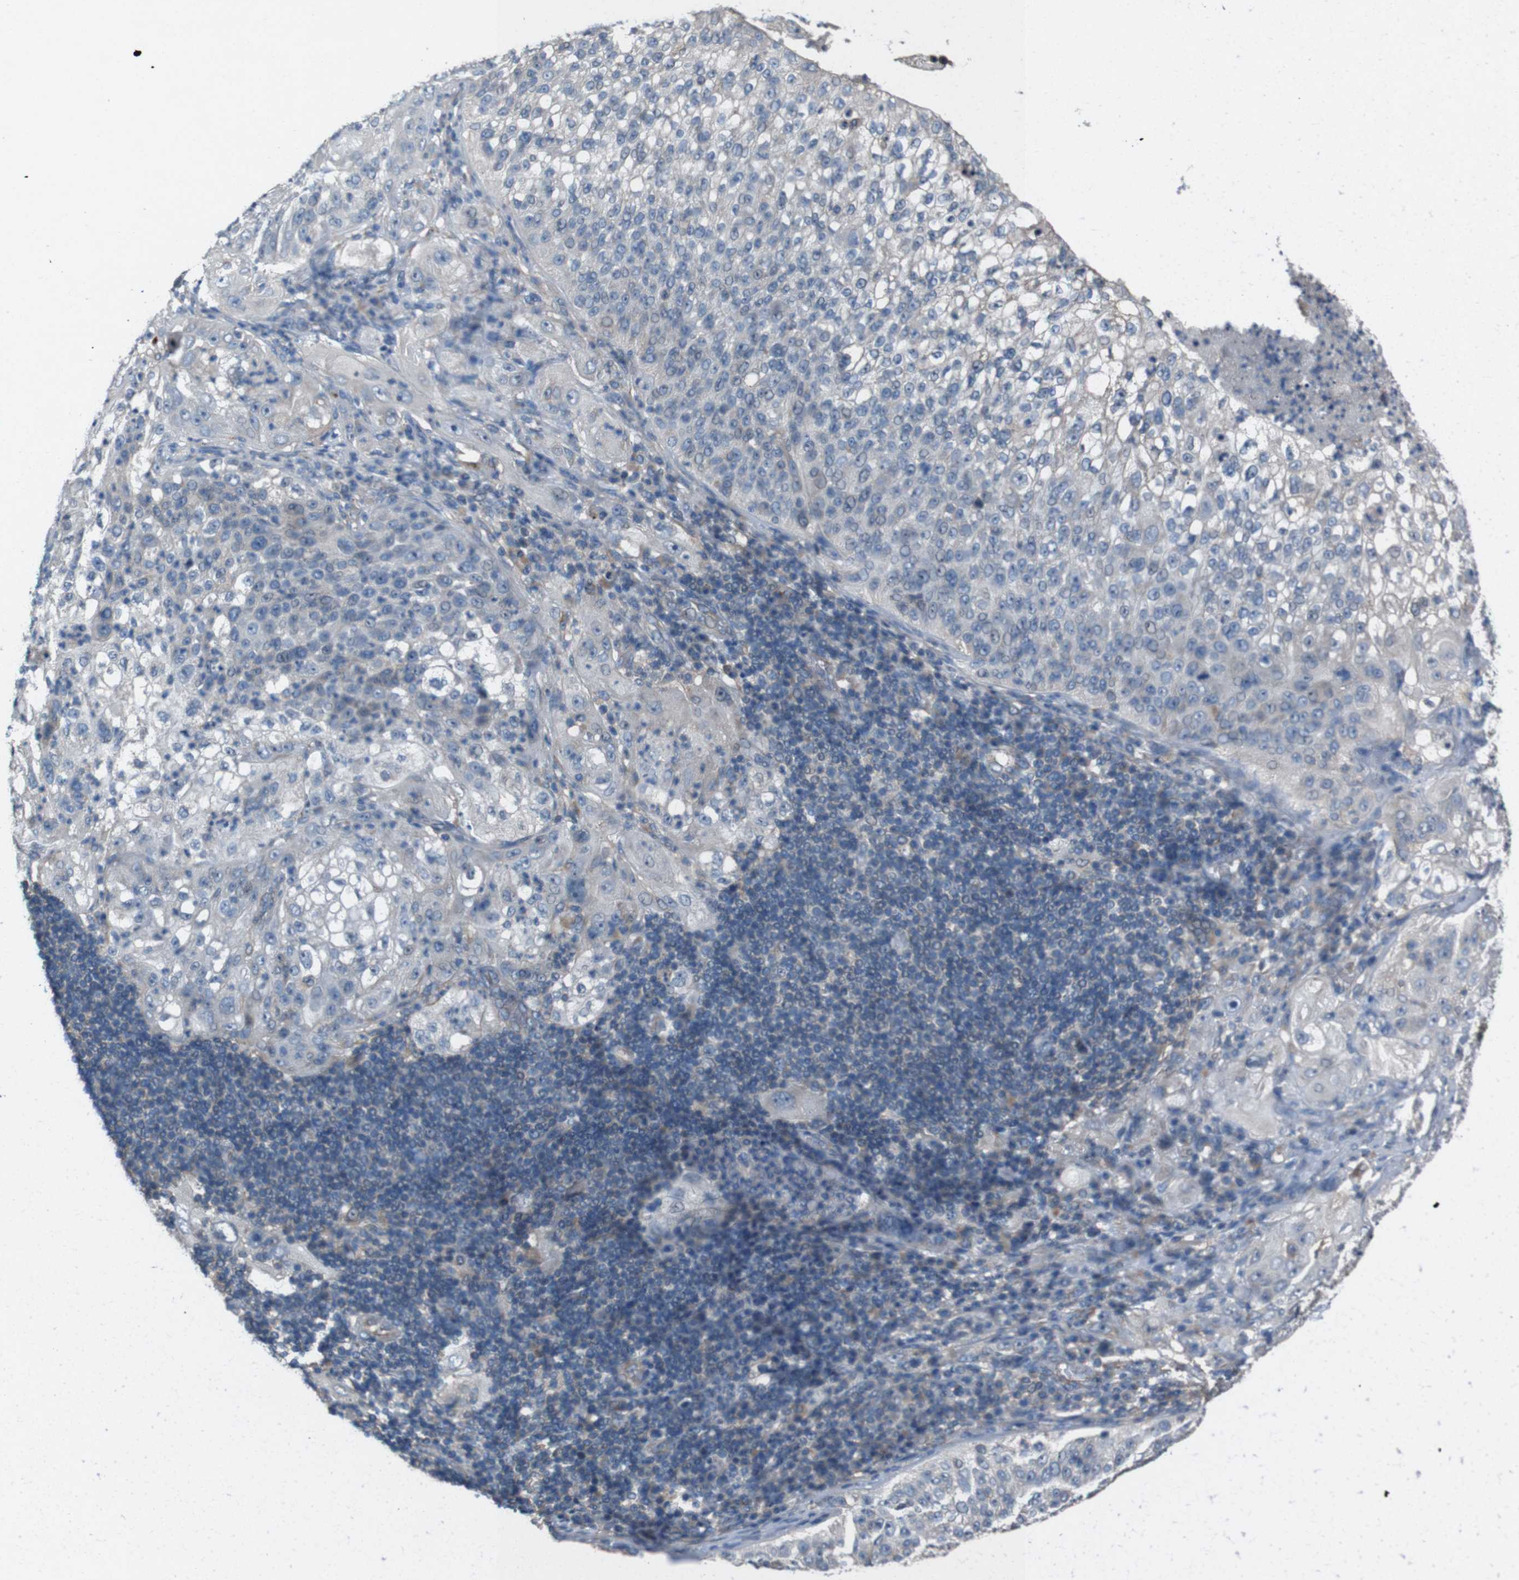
{"staining": {"intensity": "negative", "quantity": "none", "location": "none"}, "tissue": "lung cancer", "cell_type": "Tumor cells", "image_type": "cancer", "snomed": [{"axis": "morphology", "description": "Inflammation, NOS"}, {"axis": "morphology", "description": "Squamous cell carcinoma, NOS"}, {"axis": "topography", "description": "Lymph node"}, {"axis": "topography", "description": "Soft tissue"}, {"axis": "topography", "description": "Lung"}], "caption": "Human lung squamous cell carcinoma stained for a protein using IHC demonstrates no expression in tumor cells.", "gene": "NAALADL2", "patient": {"sex": "male", "age": 66}}